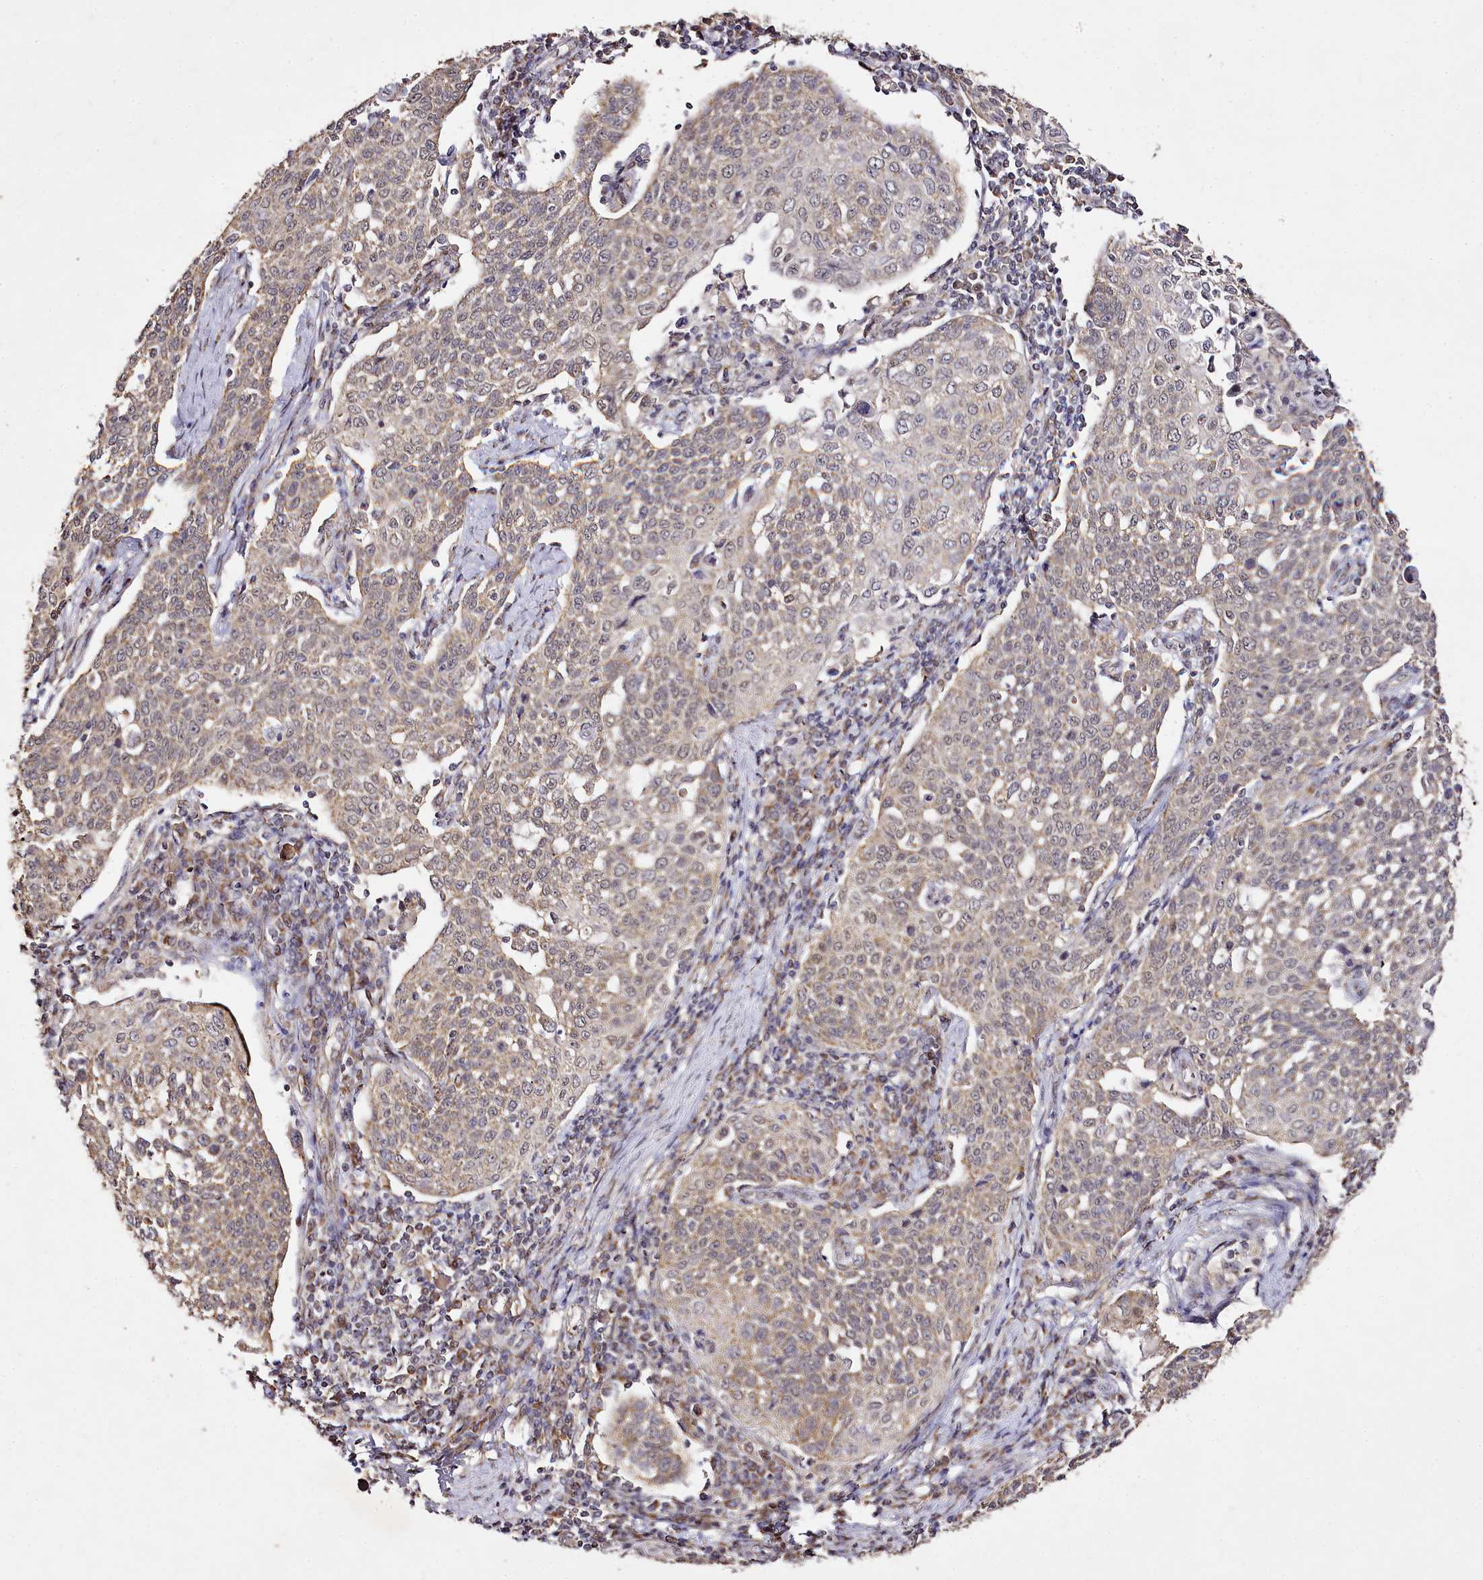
{"staining": {"intensity": "weak", "quantity": ">75%", "location": "cytoplasmic/membranous"}, "tissue": "cervical cancer", "cell_type": "Tumor cells", "image_type": "cancer", "snomed": [{"axis": "morphology", "description": "Squamous cell carcinoma, NOS"}, {"axis": "topography", "description": "Cervix"}], "caption": "Immunohistochemistry photomicrograph of neoplastic tissue: human cervical cancer stained using immunohistochemistry shows low levels of weak protein expression localized specifically in the cytoplasmic/membranous of tumor cells, appearing as a cytoplasmic/membranous brown color.", "gene": "EDIL3", "patient": {"sex": "female", "age": 34}}